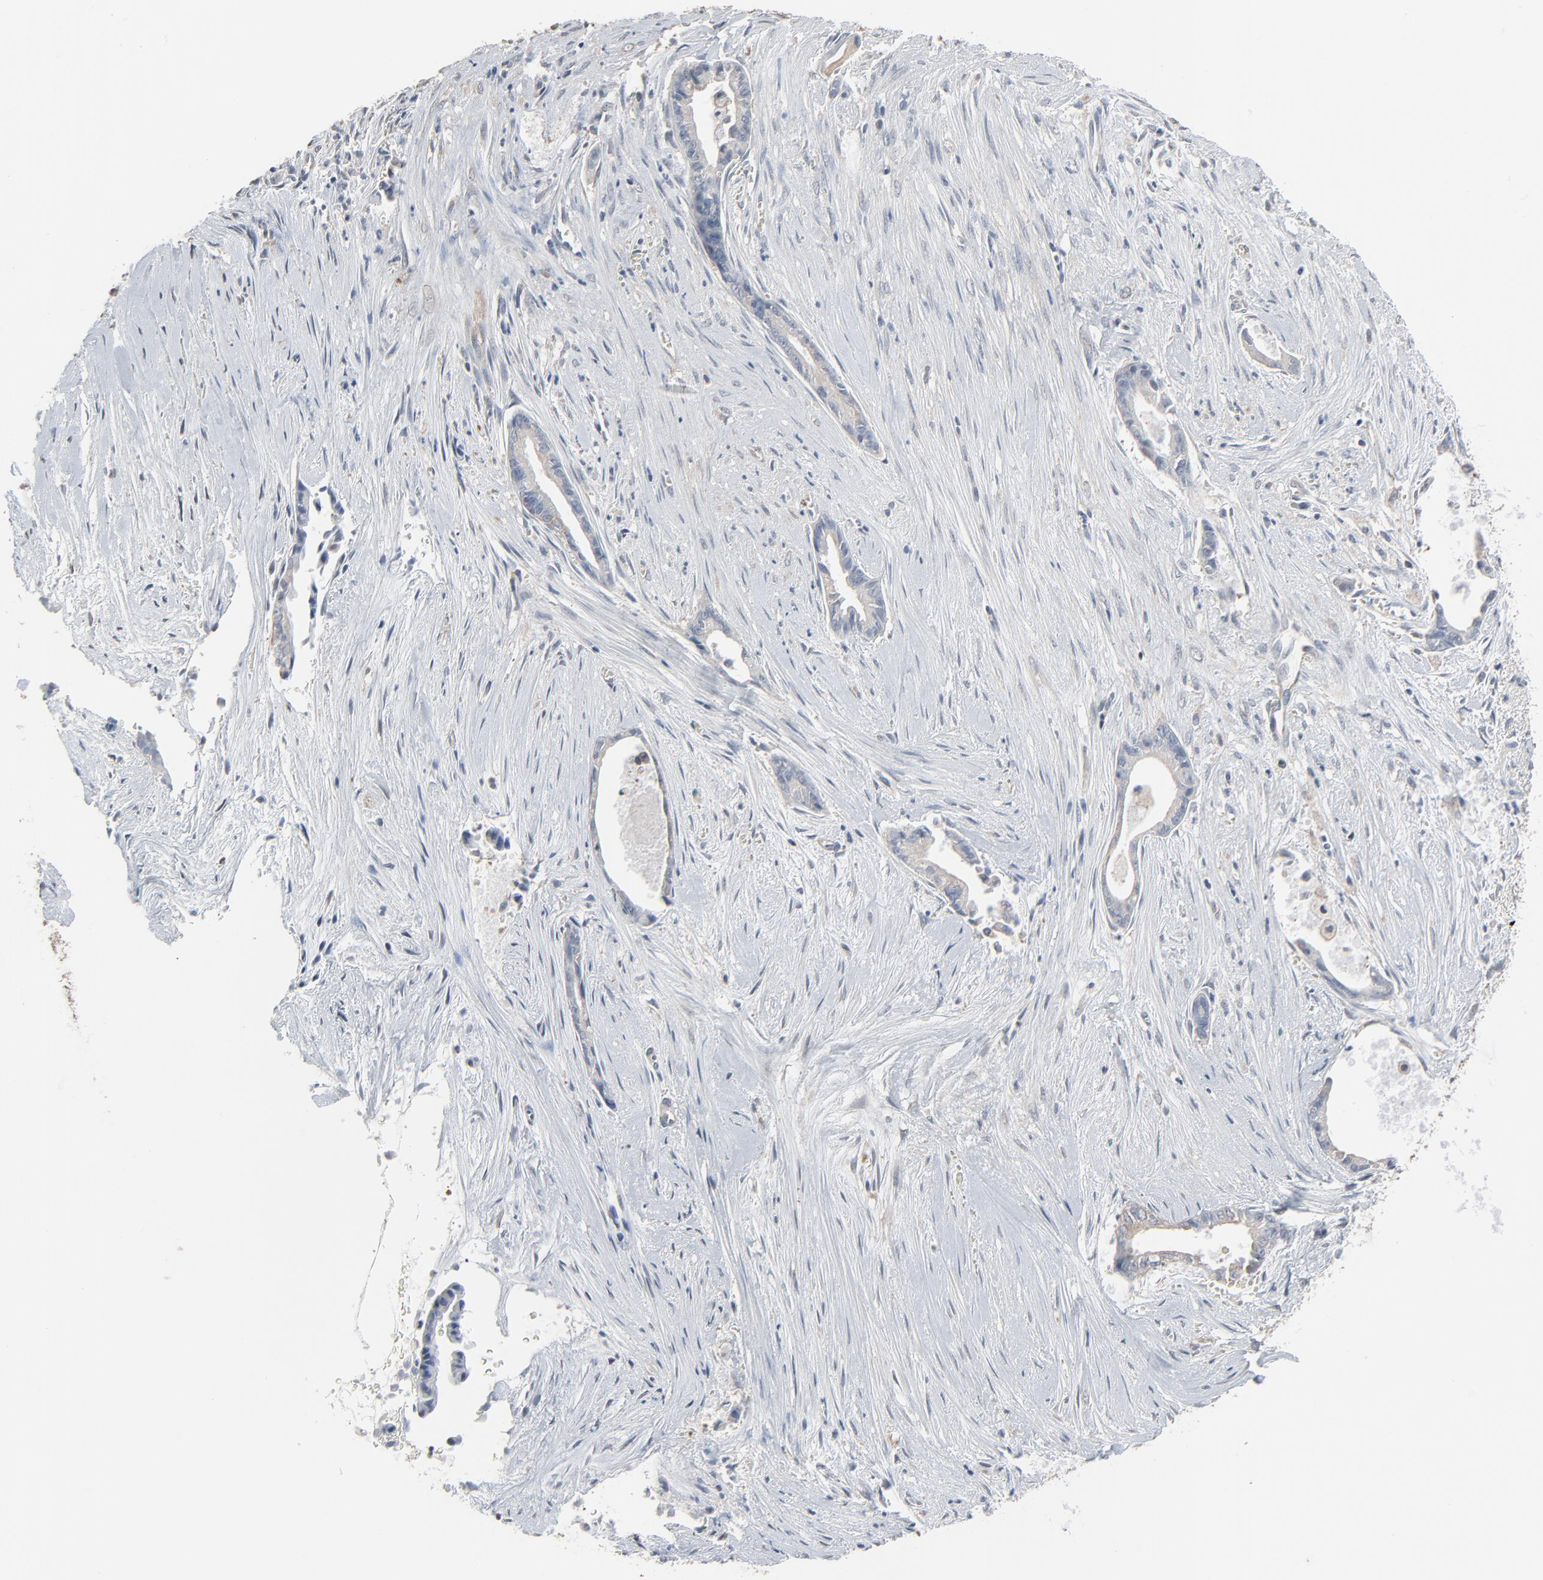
{"staining": {"intensity": "weak", "quantity": "<25%", "location": "cytoplasmic/membranous"}, "tissue": "liver cancer", "cell_type": "Tumor cells", "image_type": "cancer", "snomed": [{"axis": "morphology", "description": "Cholangiocarcinoma"}, {"axis": "topography", "description": "Liver"}], "caption": "Liver cancer (cholangiocarcinoma) was stained to show a protein in brown. There is no significant staining in tumor cells.", "gene": "CCT5", "patient": {"sex": "female", "age": 55}}